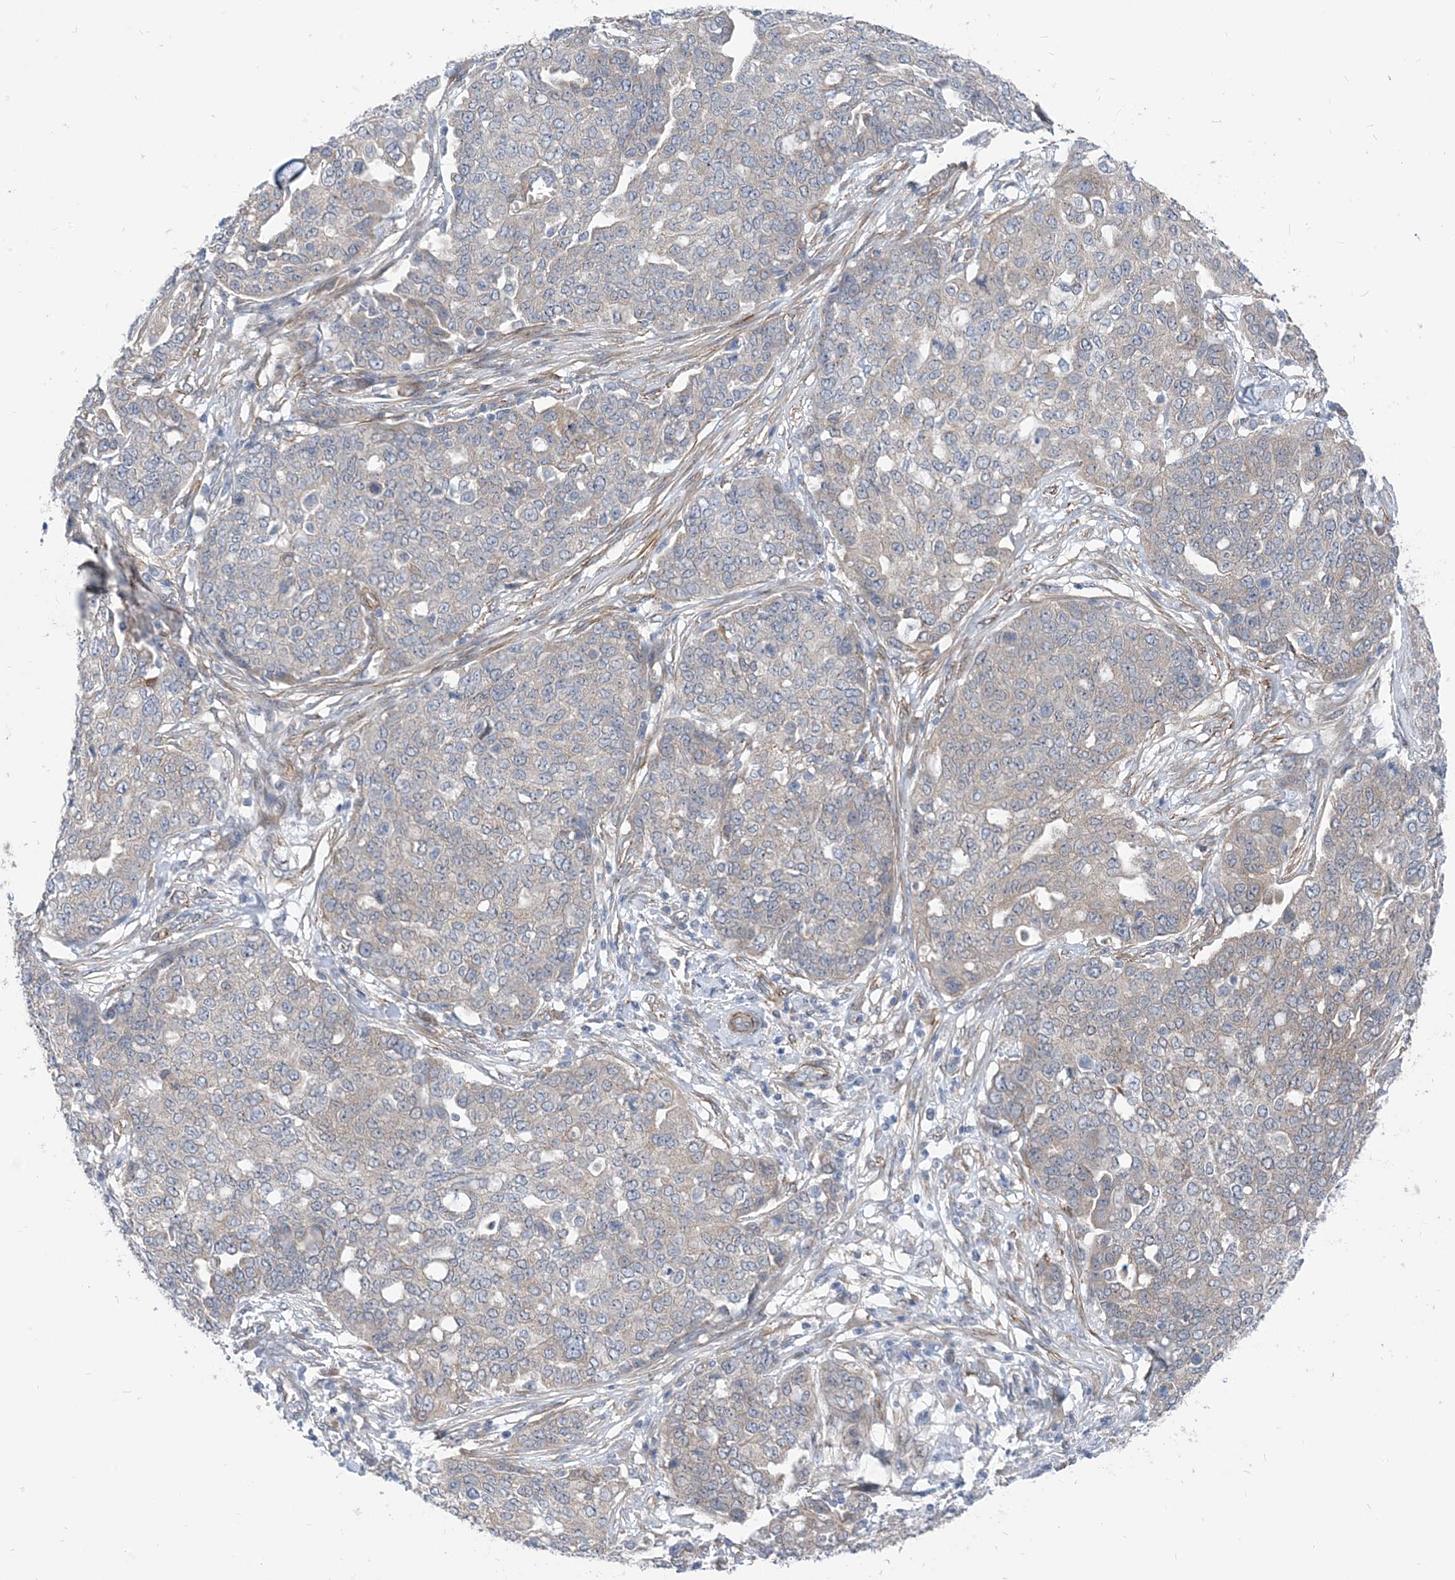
{"staining": {"intensity": "weak", "quantity": "<25%", "location": "cytoplasmic/membranous"}, "tissue": "ovarian cancer", "cell_type": "Tumor cells", "image_type": "cancer", "snomed": [{"axis": "morphology", "description": "Cystadenocarcinoma, serous, NOS"}, {"axis": "topography", "description": "Soft tissue"}, {"axis": "topography", "description": "Ovary"}], "caption": "Ovarian cancer was stained to show a protein in brown. There is no significant positivity in tumor cells. (DAB IHC visualized using brightfield microscopy, high magnification).", "gene": "PLEKHA3", "patient": {"sex": "female", "age": 57}}